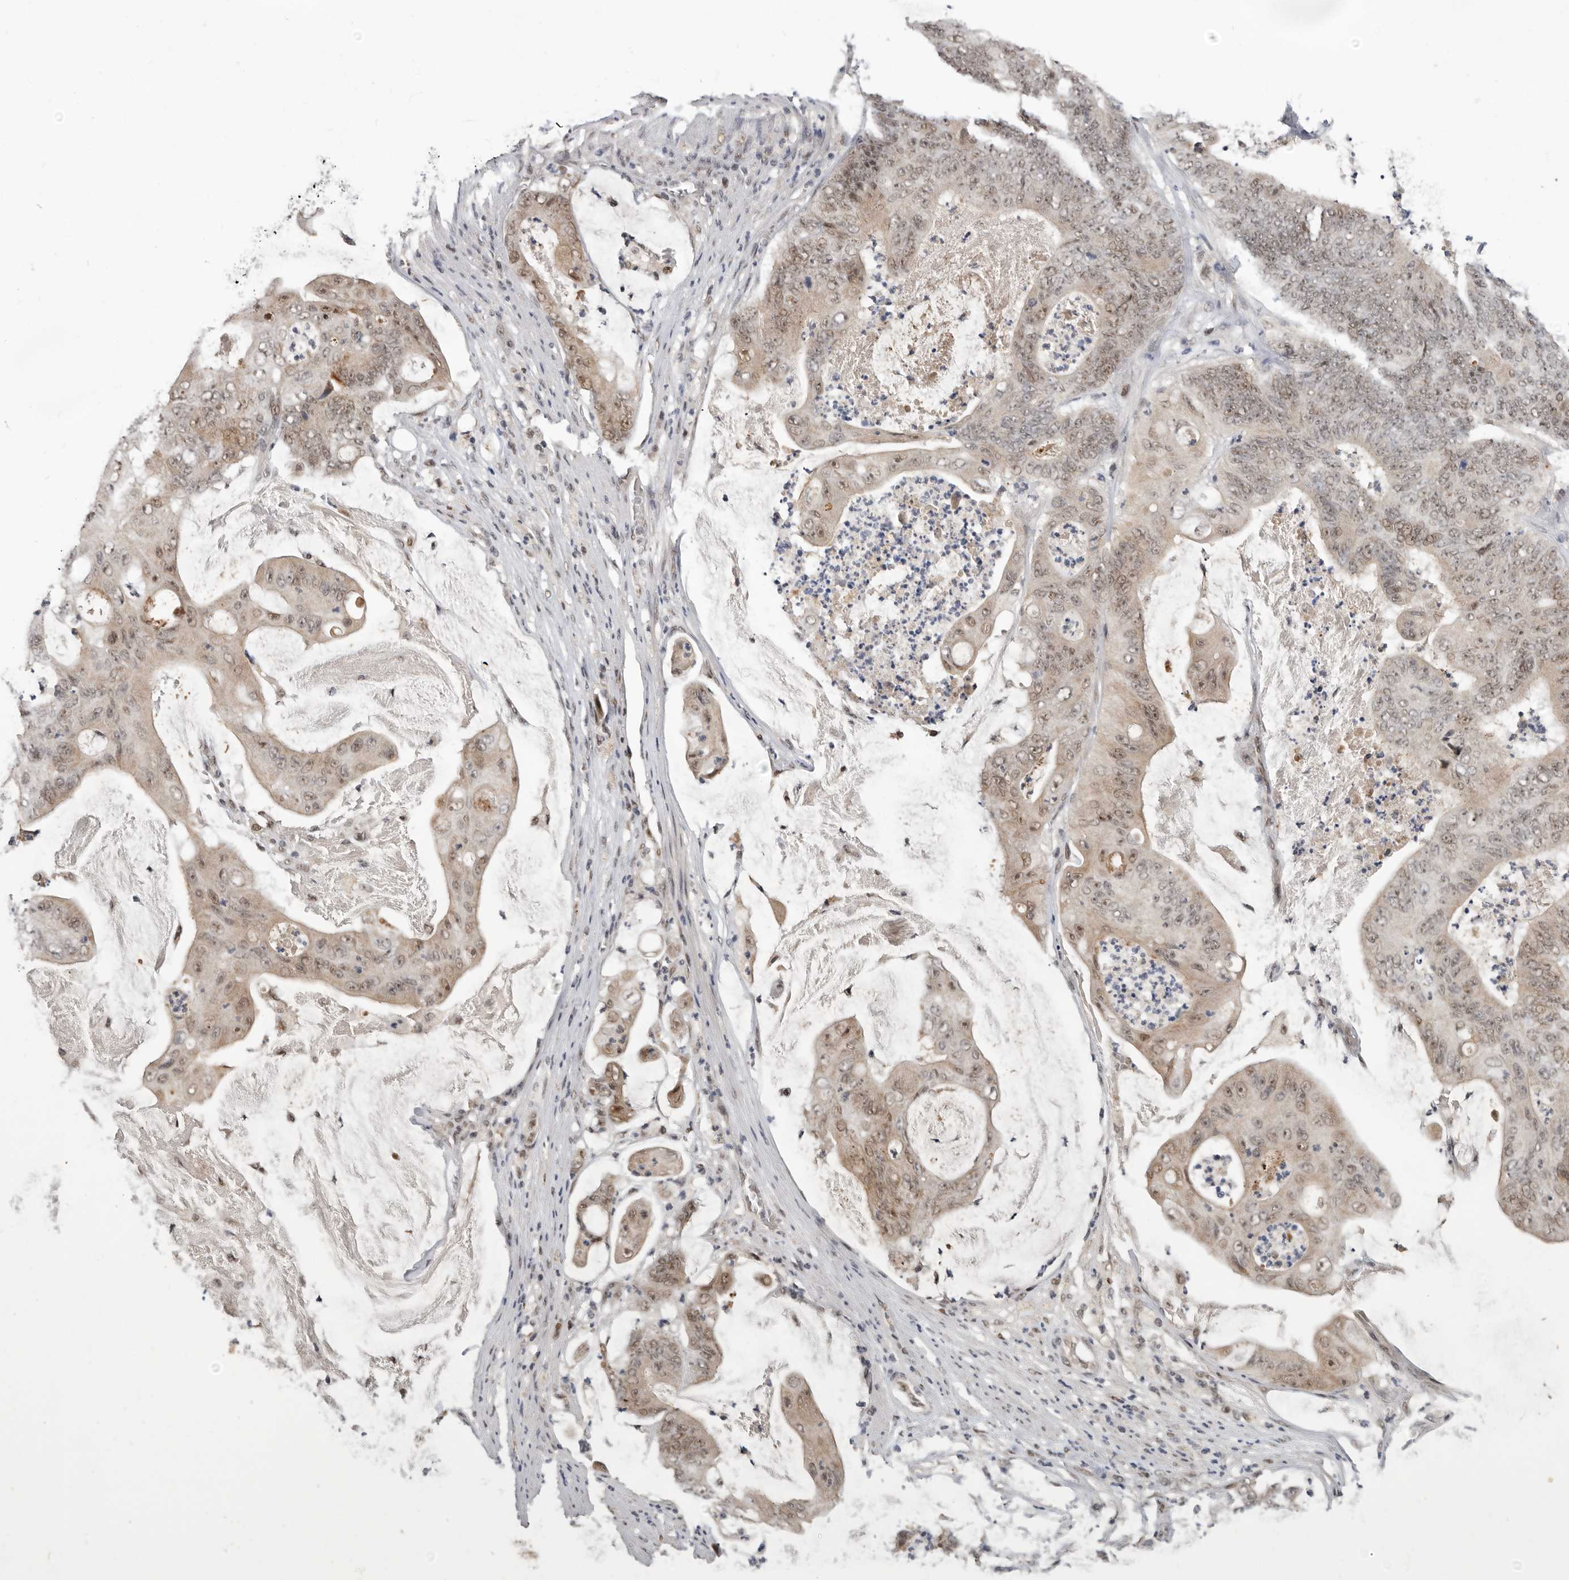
{"staining": {"intensity": "weak", "quantity": ">75%", "location": "cytoplasmic/membranous,nuclear"}, "tissue": "stomach cancer", "cell_type": "Tumor cells", "image_type": "cancer", "snomed": [{"axis": "morphology", "description": "Adenocarcinoma, NOS"}, {"axis": "topography", "description": "Stomach"}], "caption": "Protein expression analysis of stomach cancer (adenocarcinoma) exhibits weak cytoplasmic/membranous and nuclear positivity in approximately >75% of tumor cells.", "gene": "BRCA2", "patient": {"sex": "female", "age": 73}}